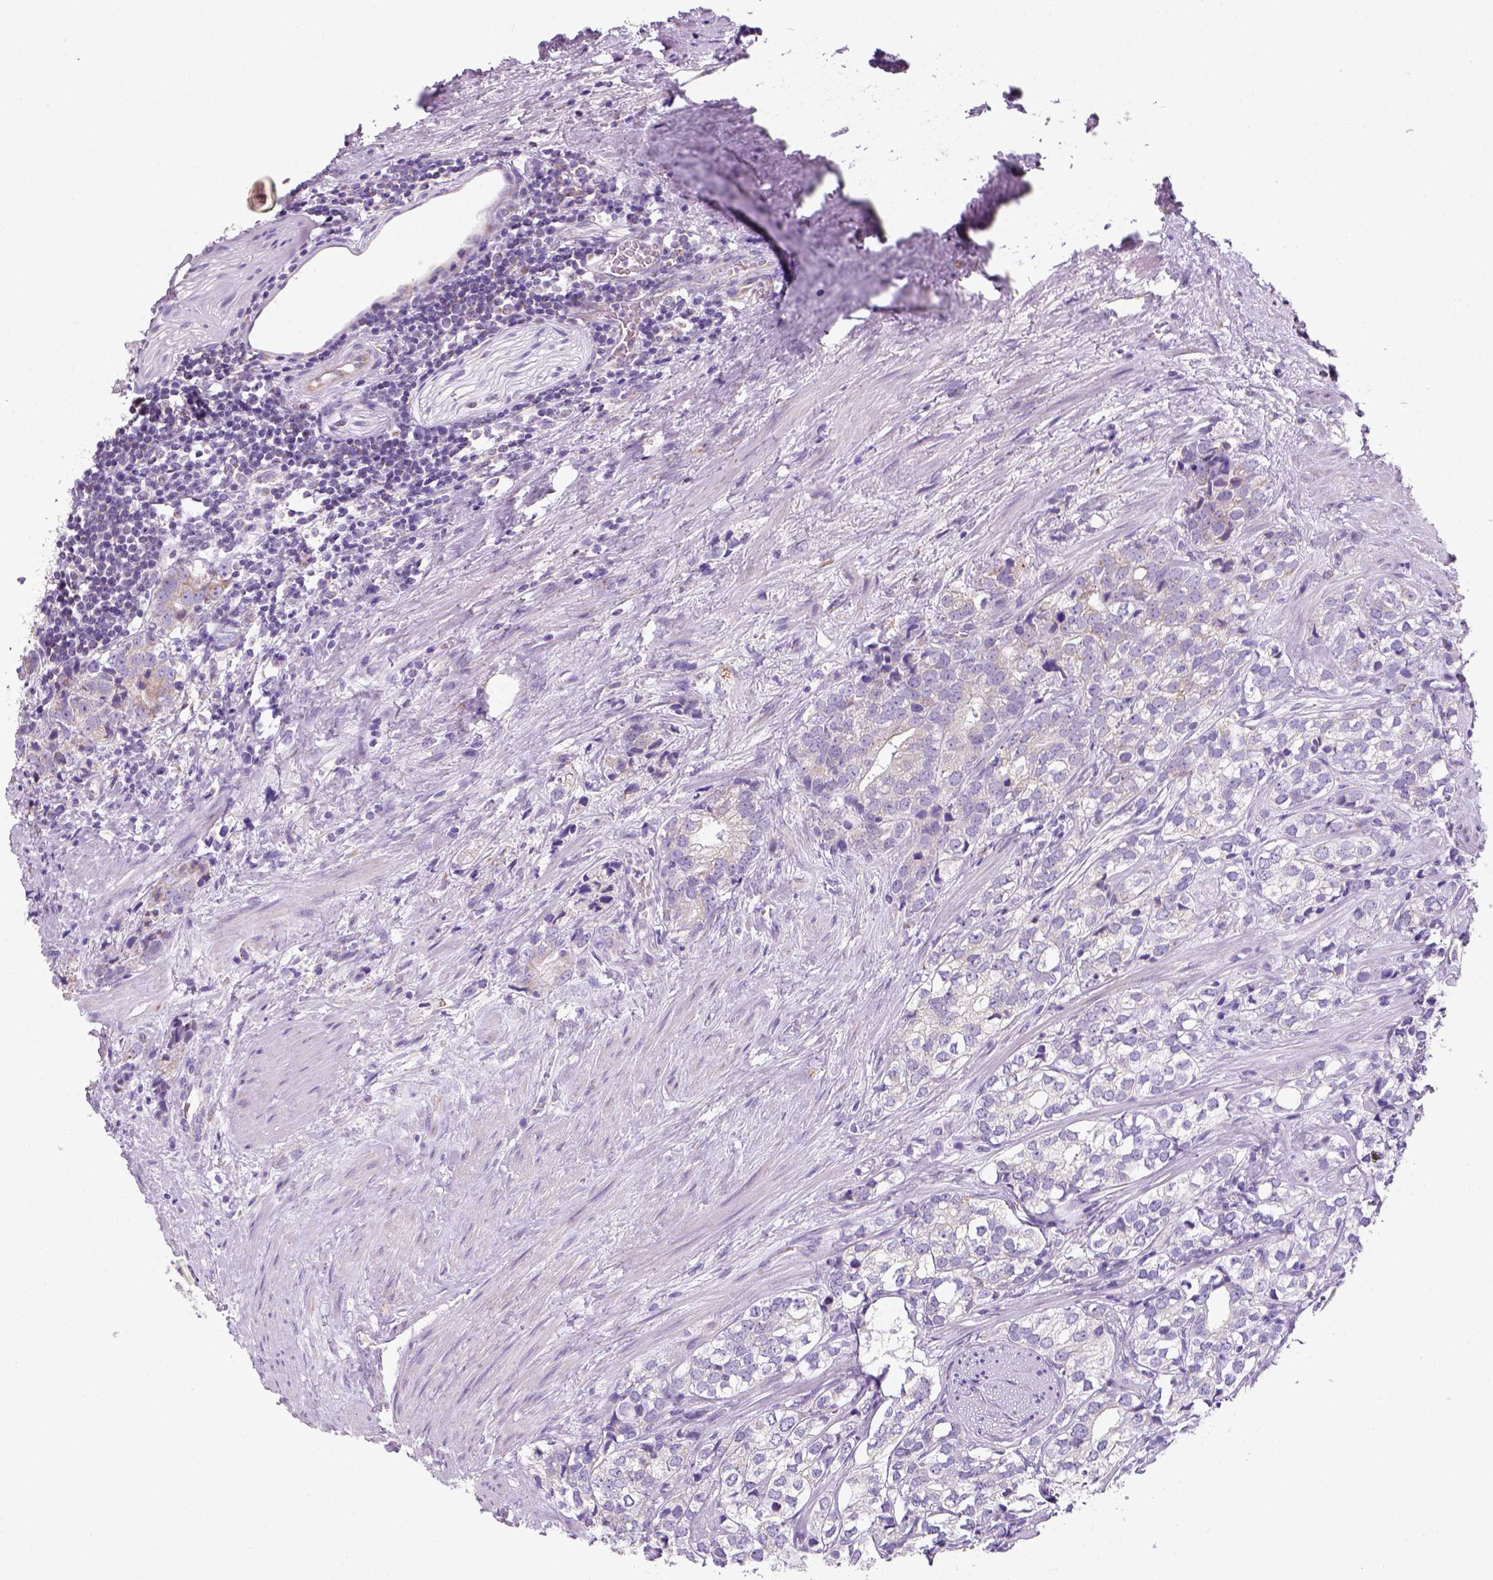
{"staining": {"intensity": "negative", "quantity": "none", "location": "none"}, "tissue": "prostate cancer", "cell_type": "Tumor cells", "image_type": "cancer", "snomed": [{"axis": "morphology", "description": "Adenocarcinoma, NOS"}, {"axis": "topography", "description": "Prostate and seminal vesicle, NOS"}], "caption": "This is an IHC micrograph of adenocarcinoma (prostate). There is no expression in tumor cells.", "gene": "CES2", "patient": {"sex": "male", "age": 63}}